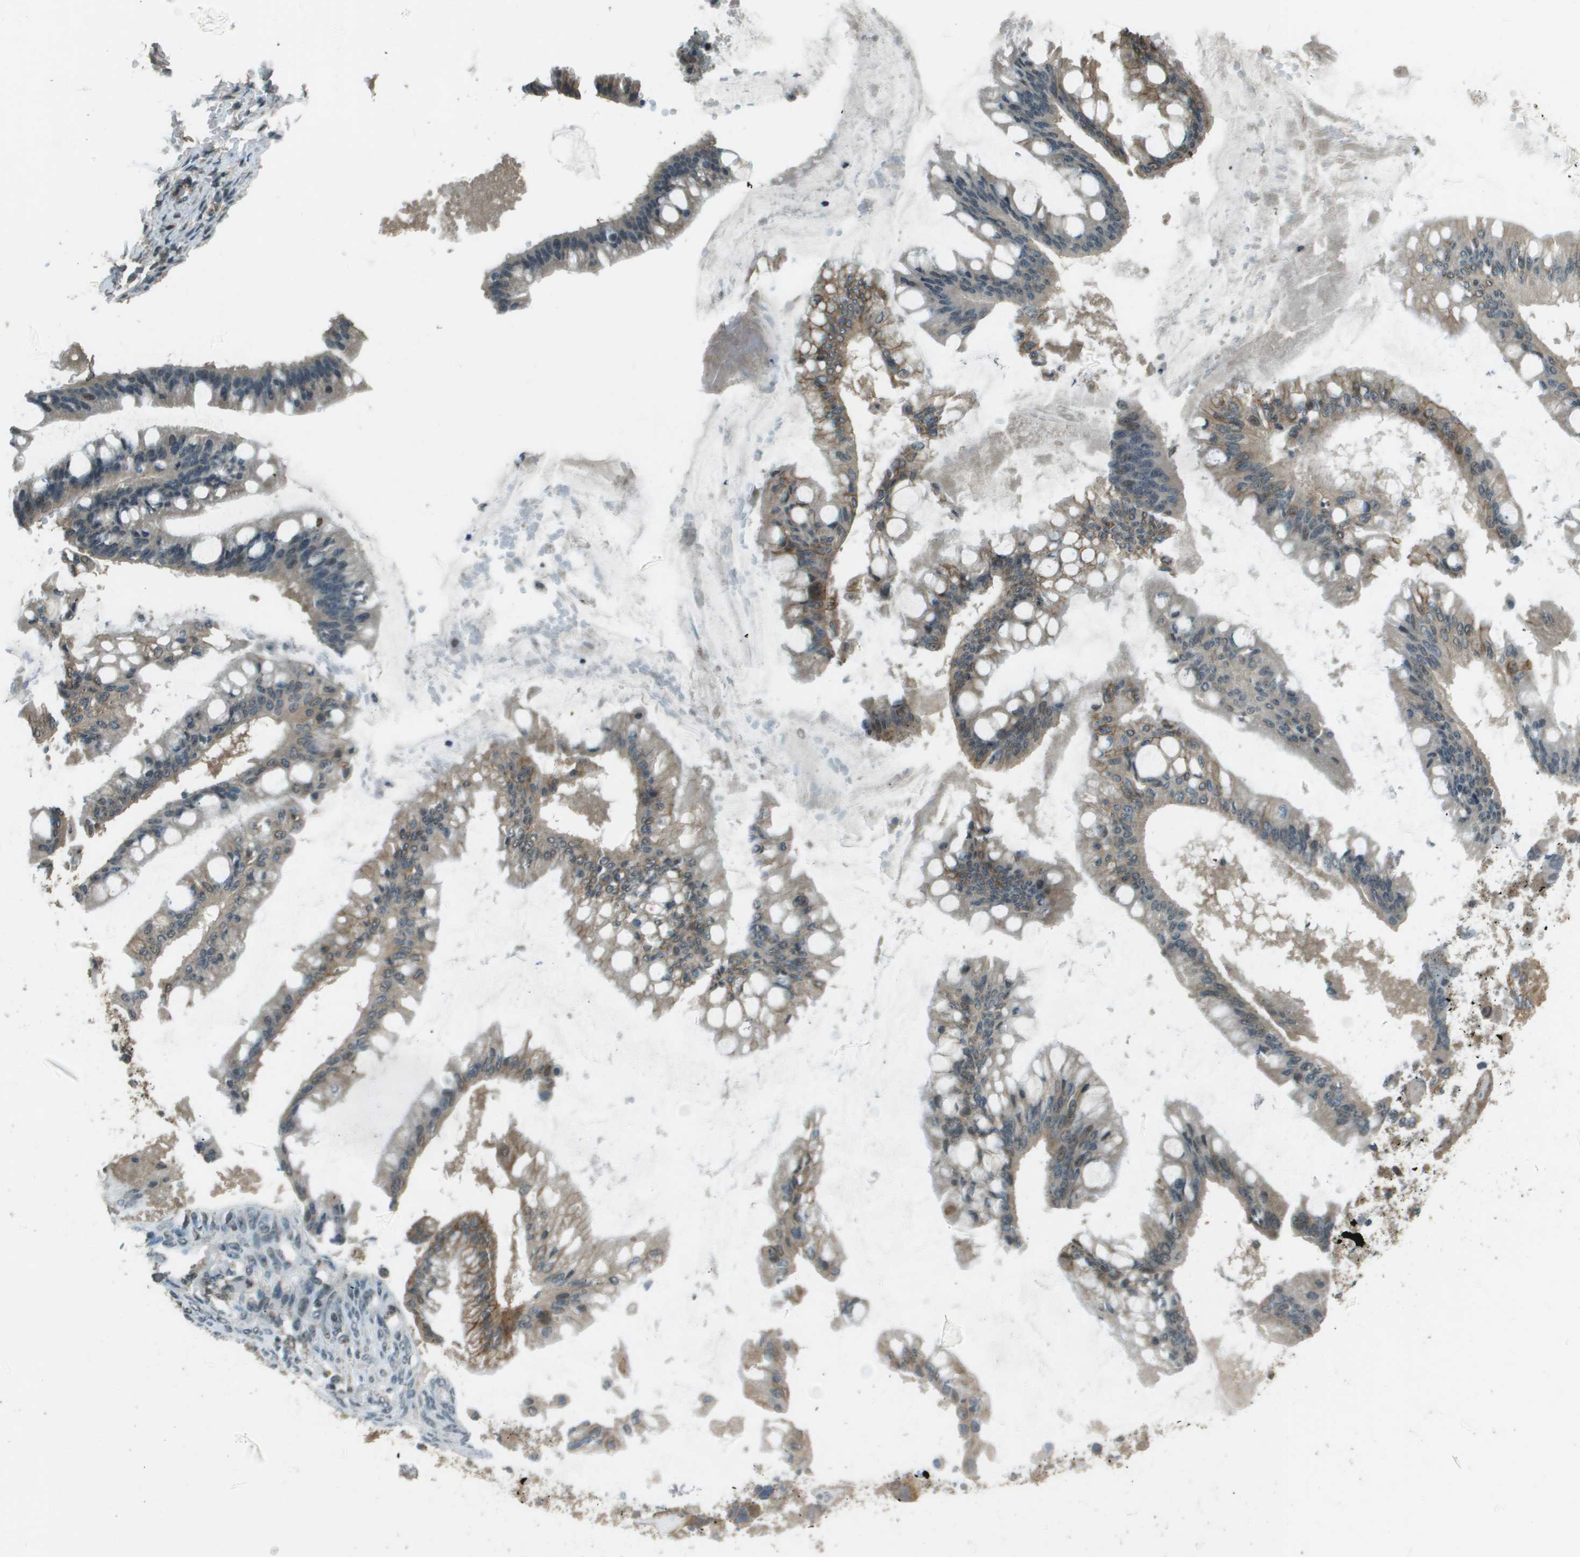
{"staining": {"intensity": "moderate", "quantity": "25%-75%", "location": "cytoplasmic/membranous"}, "tissue": "ovarian cancer", "cell_type": "Tumor cells", "image_type": "cancer", "snomed": [{"axis": "morphology", "description": "Cystadenocarcinoma, mucinous, NOS"}, {"axis": "topography", "description": "Ovary"}], "caption": "High-power microscopy captured an immunohistochemistry micrograph of ovarian cancer, revealing moderate cytoplasmic/membranous staining in approximately 25%-75% of tumor cells. The staining was performed using DAB to visualize the protein expression in brown, while the nuclei were stained in blue with hematoxylin (Magnification: 20x).", "gene": "SDC3", "patient": {"sex": "female", "age": 73}}